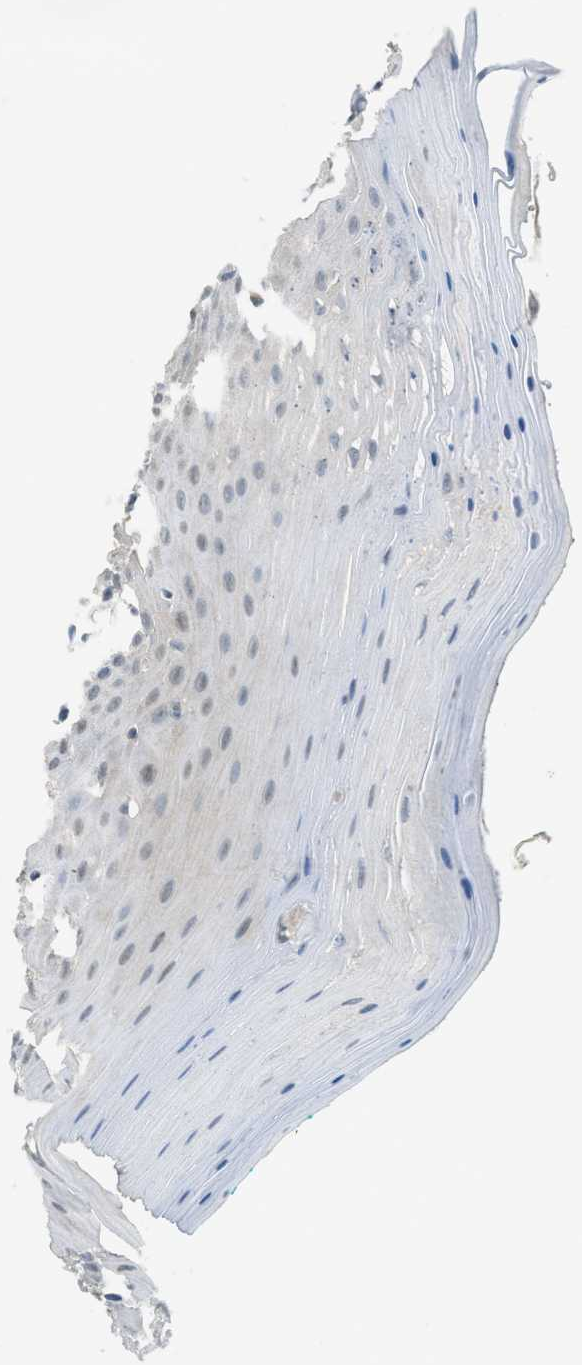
{"staining": {"intensity": "weak", "quantity": "<25%", "location": "cytoplasmic/membranous,nuclear"}, "tissue": "oral mucosa", "cell_type": "Squamous epithelial cells", "image_type": "normal", "snomed": [{"axis": "morphology", "description": "Normal tissue, NOS"}, {"axis": "topography", "description": "Skeletal muscle"}, {"axis": "topography", "description": "Oral tissue"}], "caption": "Oral mucosa stained for a protein using immunohistochemistry (IHC) demonstrates no positivity squamous epithelial cells.", "gene": "TXNDC2", "patient": {"sex": "male", "age": 58}}